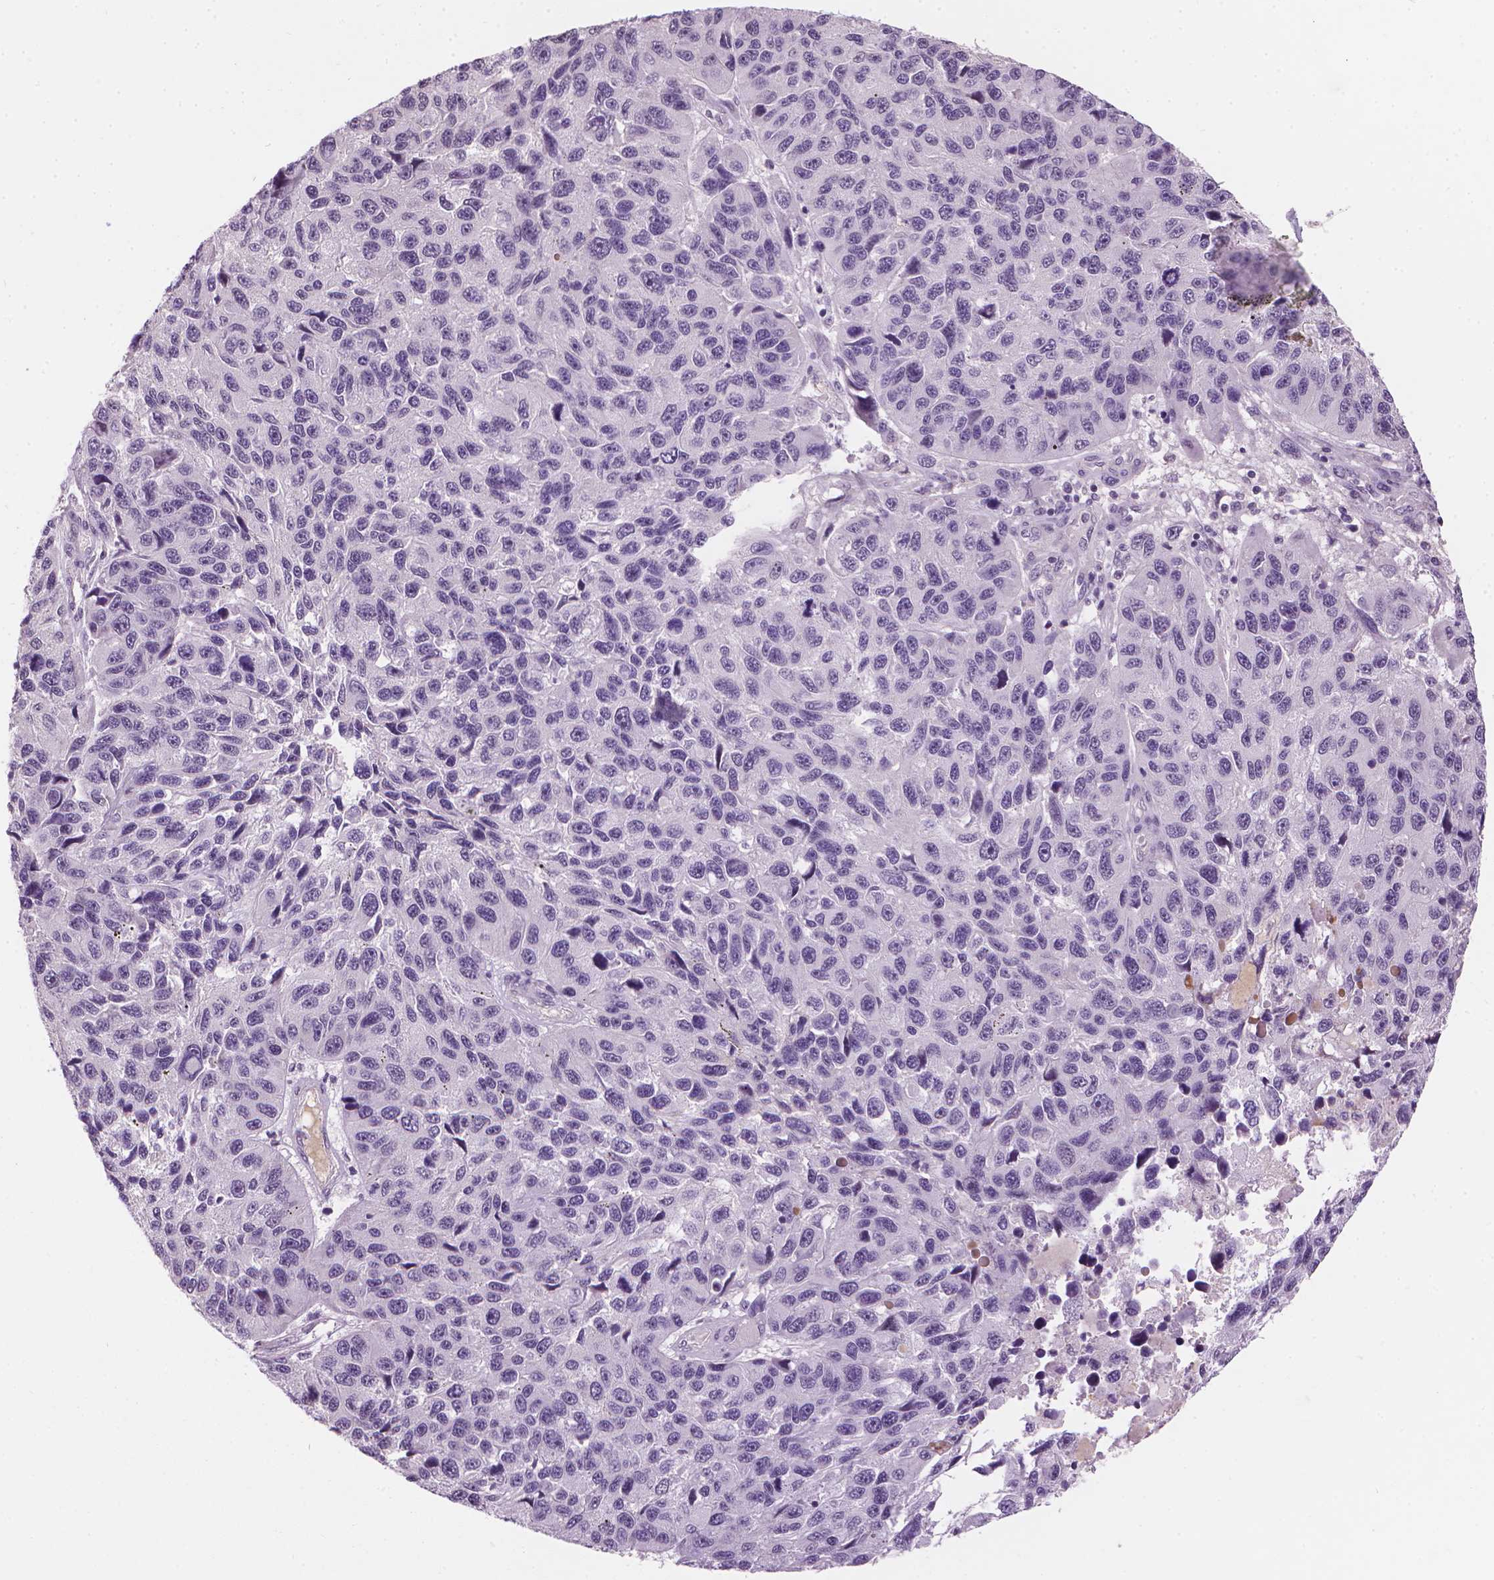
{"staining": {"intensity": "negative", "quantity": "none", "location": "none"}, "tissue": "melanoma", "cell_type": "Tumor cells", "image_type": "cancer", "snomed": [{"axis": "morphology", "description": "Malignant melanoma, NOS"}, {"axis": "topography", "description": "Skin"}], "caption": "Histopathology image shows no protein positivity in tumor cells of malignant melanoma tissue.", "gene": "SAXO2", "patient": {"sex": "male", "age": 53}}